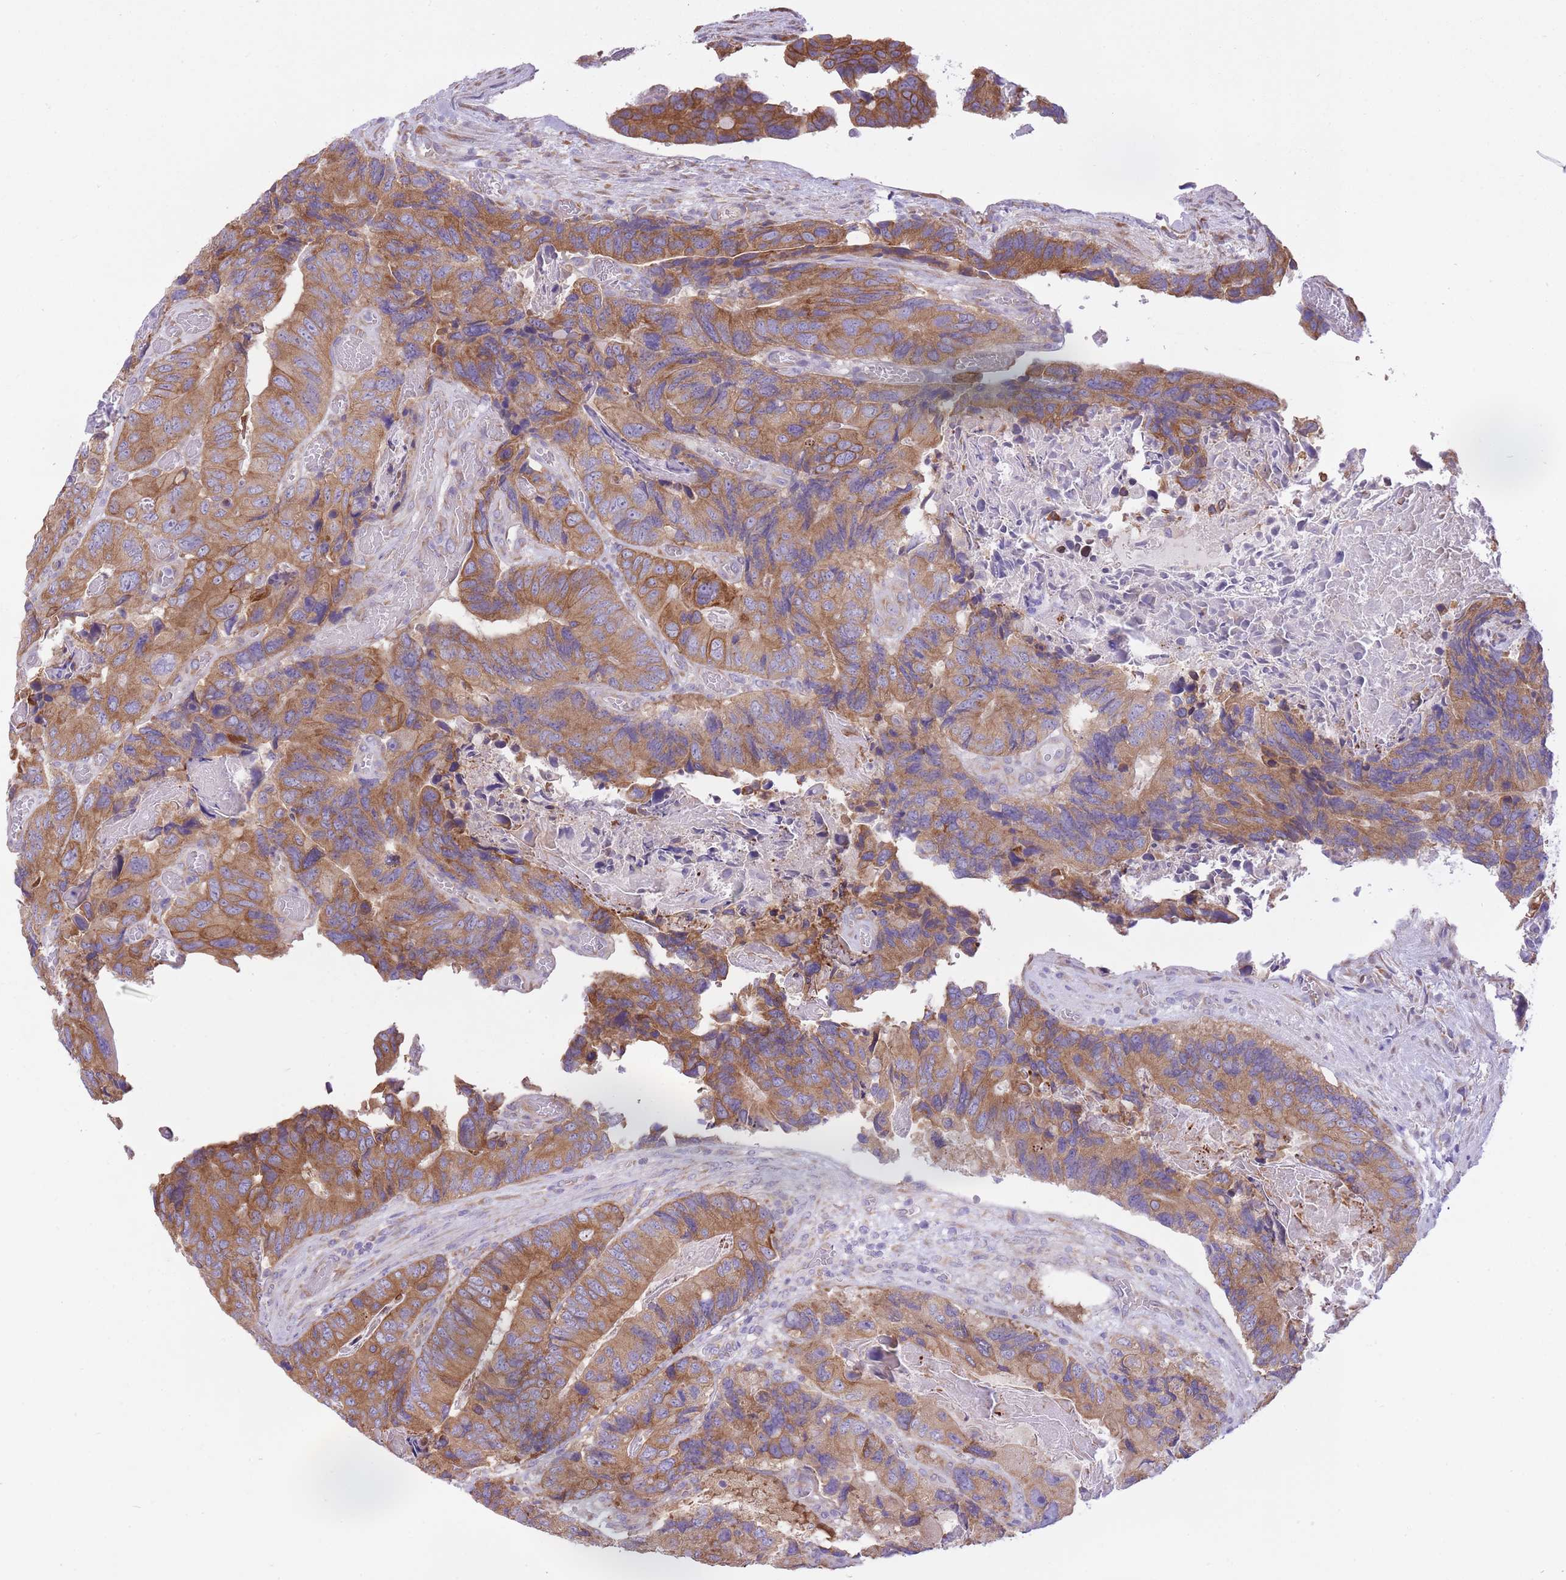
{"staining": {"intensity": "moderate", "quantity": ">75%", "location": "cytoplasmic/membranous"}, "tissue": "colorectal cancer", "cell_type": "Tumor cells", "image_type": "cancer", "snomed": [{"axis": "morphology", "description": "Adenocarcinoma, NOS"}, {"axis": "topography", "description": "Colon"}], "caption": "A high-resolution image shows IHC staining of colorectal adenocarcinoma, which displays moderate cytoplasmic/membranous expression in approximately >75% of tumor cells.", "gene": "ZNF501", "patient": {"sex": "male", "age": 84}}